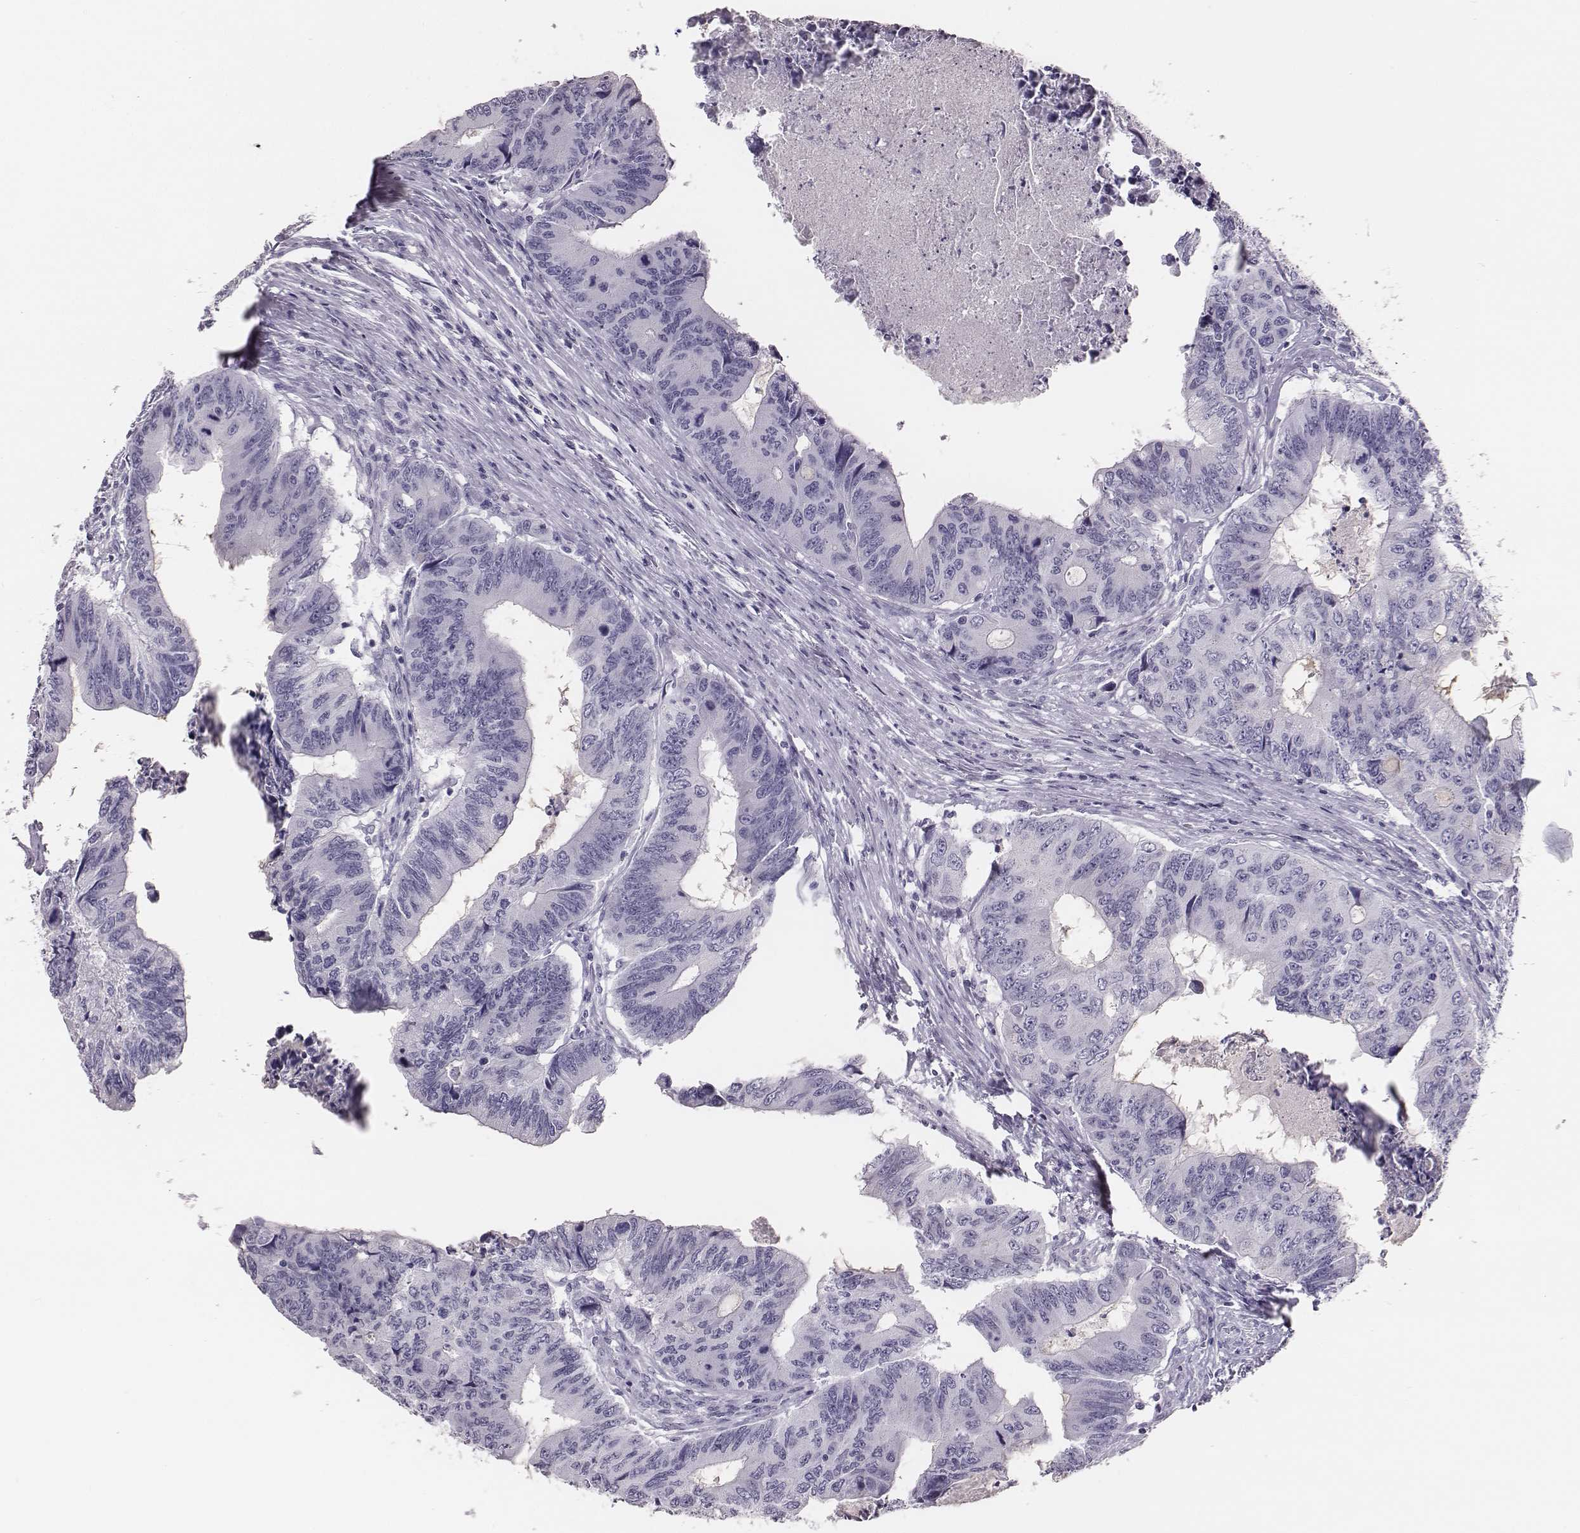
{"staining": {"intensity": "negative", "quantity": "none", "location": "none"}, "tissue": "colorectal cancer", "cell_type": "Tumor cells", "image_type": "cancer", "snomed": [{"axis": "morphology", "description": "Adenocarcinoma, NOS"}, {"axis": "topography", "description": "Colon"}], "caption": "IHC of colorectal cancer reveals no positivity in tumor cells.", "gene": "H1-6", "patient": {"sex": "male", "age": 53}}